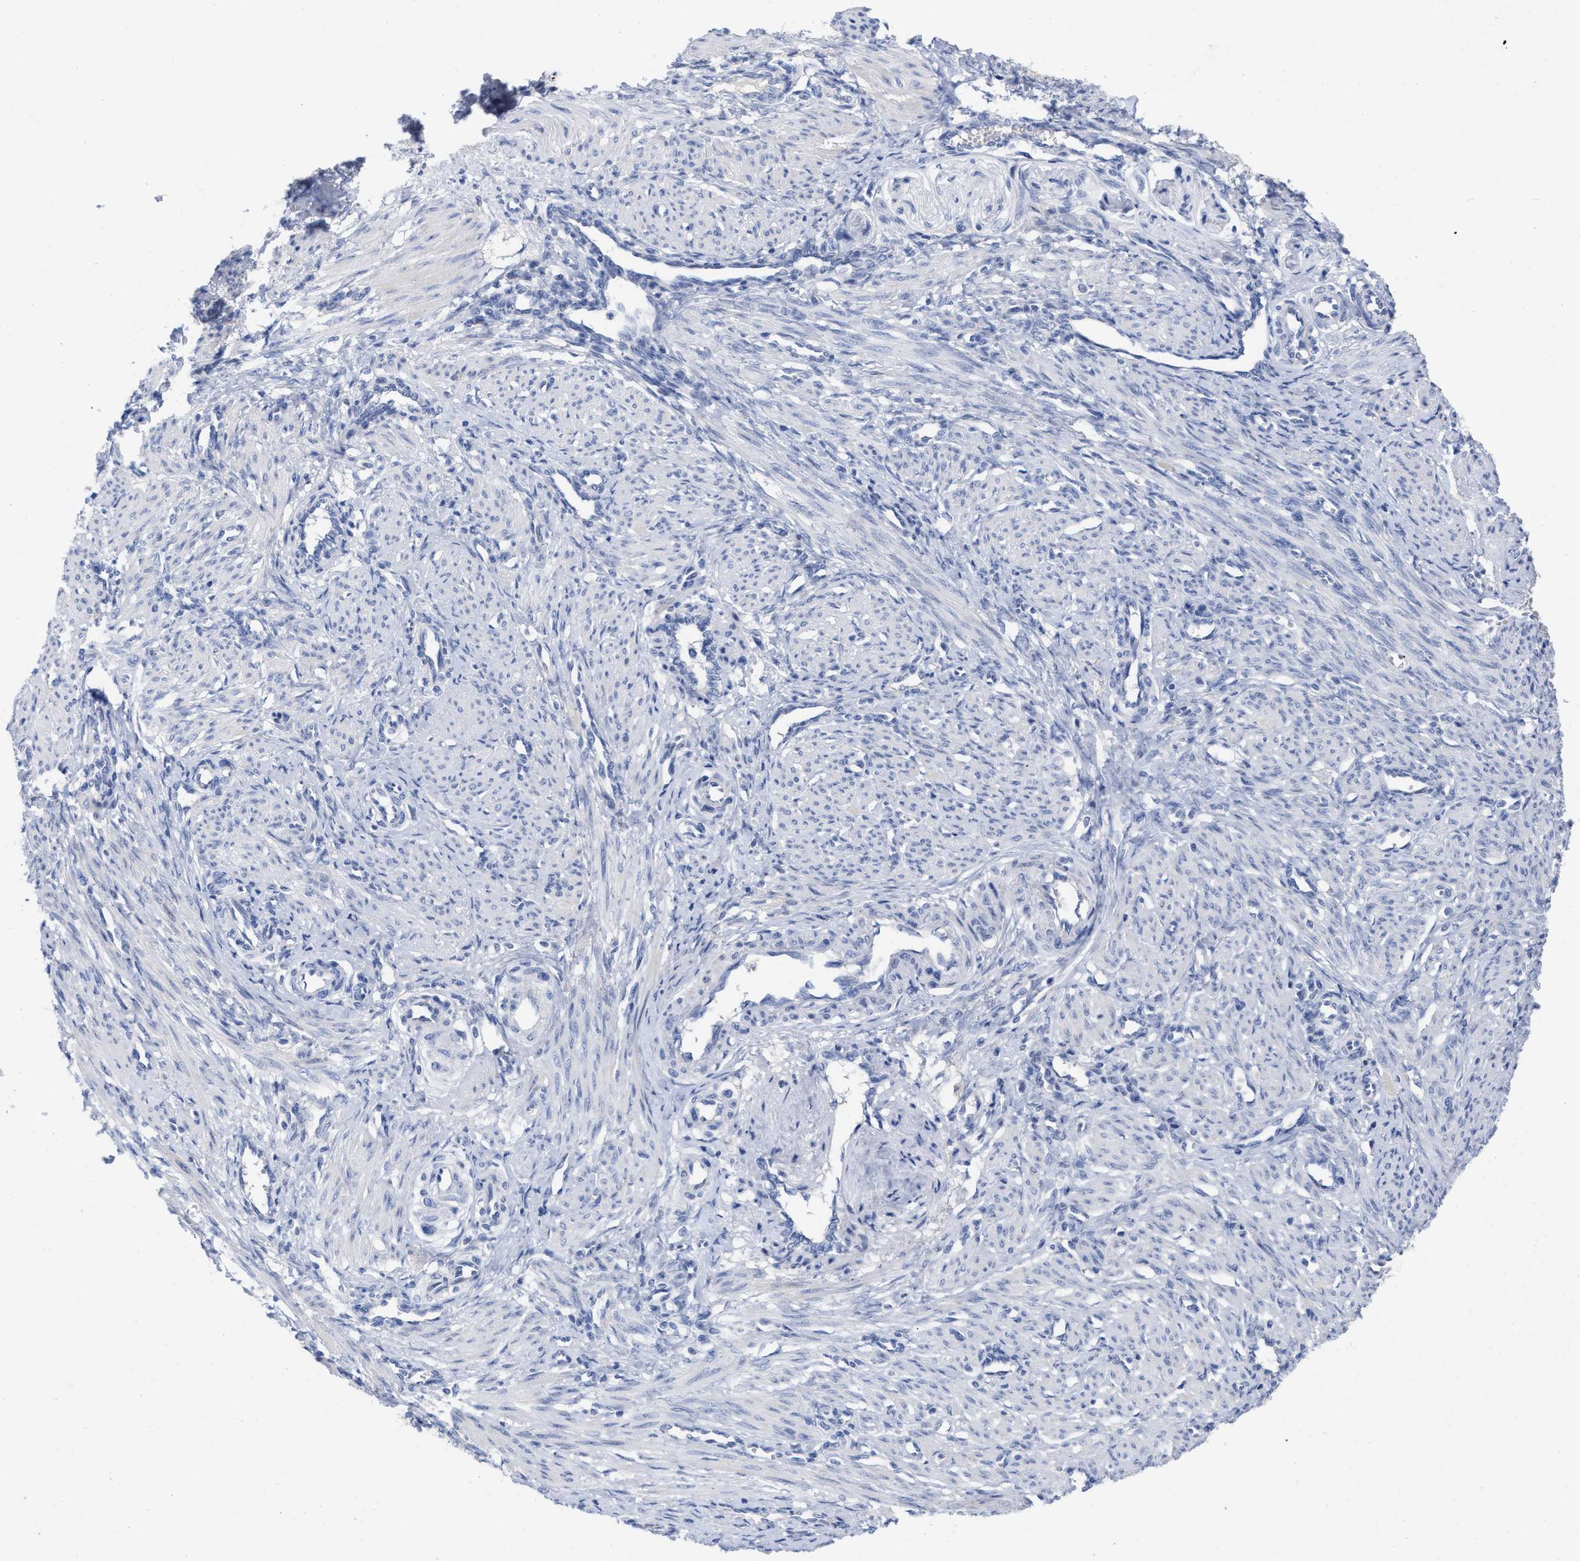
{"staining": {"intensity": "negative", "quantity": "none", "location": "none"}, "tissue": "smooth muscle", "cell_type": "Smooth muscle cells", "image_type": "normal", "snomed": [{"axis": "morphology", "description": "Normal tissue, NOS"}, {"axis": "topography", "description": "Endometrium"}], "caption": "High power microscopy histopathology image of an IHC photomicrograph of unremarkable smooth muscle, revealing no significant expression in smooth muscle cells. (Immunohistochemistry, brightfield microscopy, high magnification).", "gene": "HAPLN1", "patient": {"sex": "female", "age": 33}}